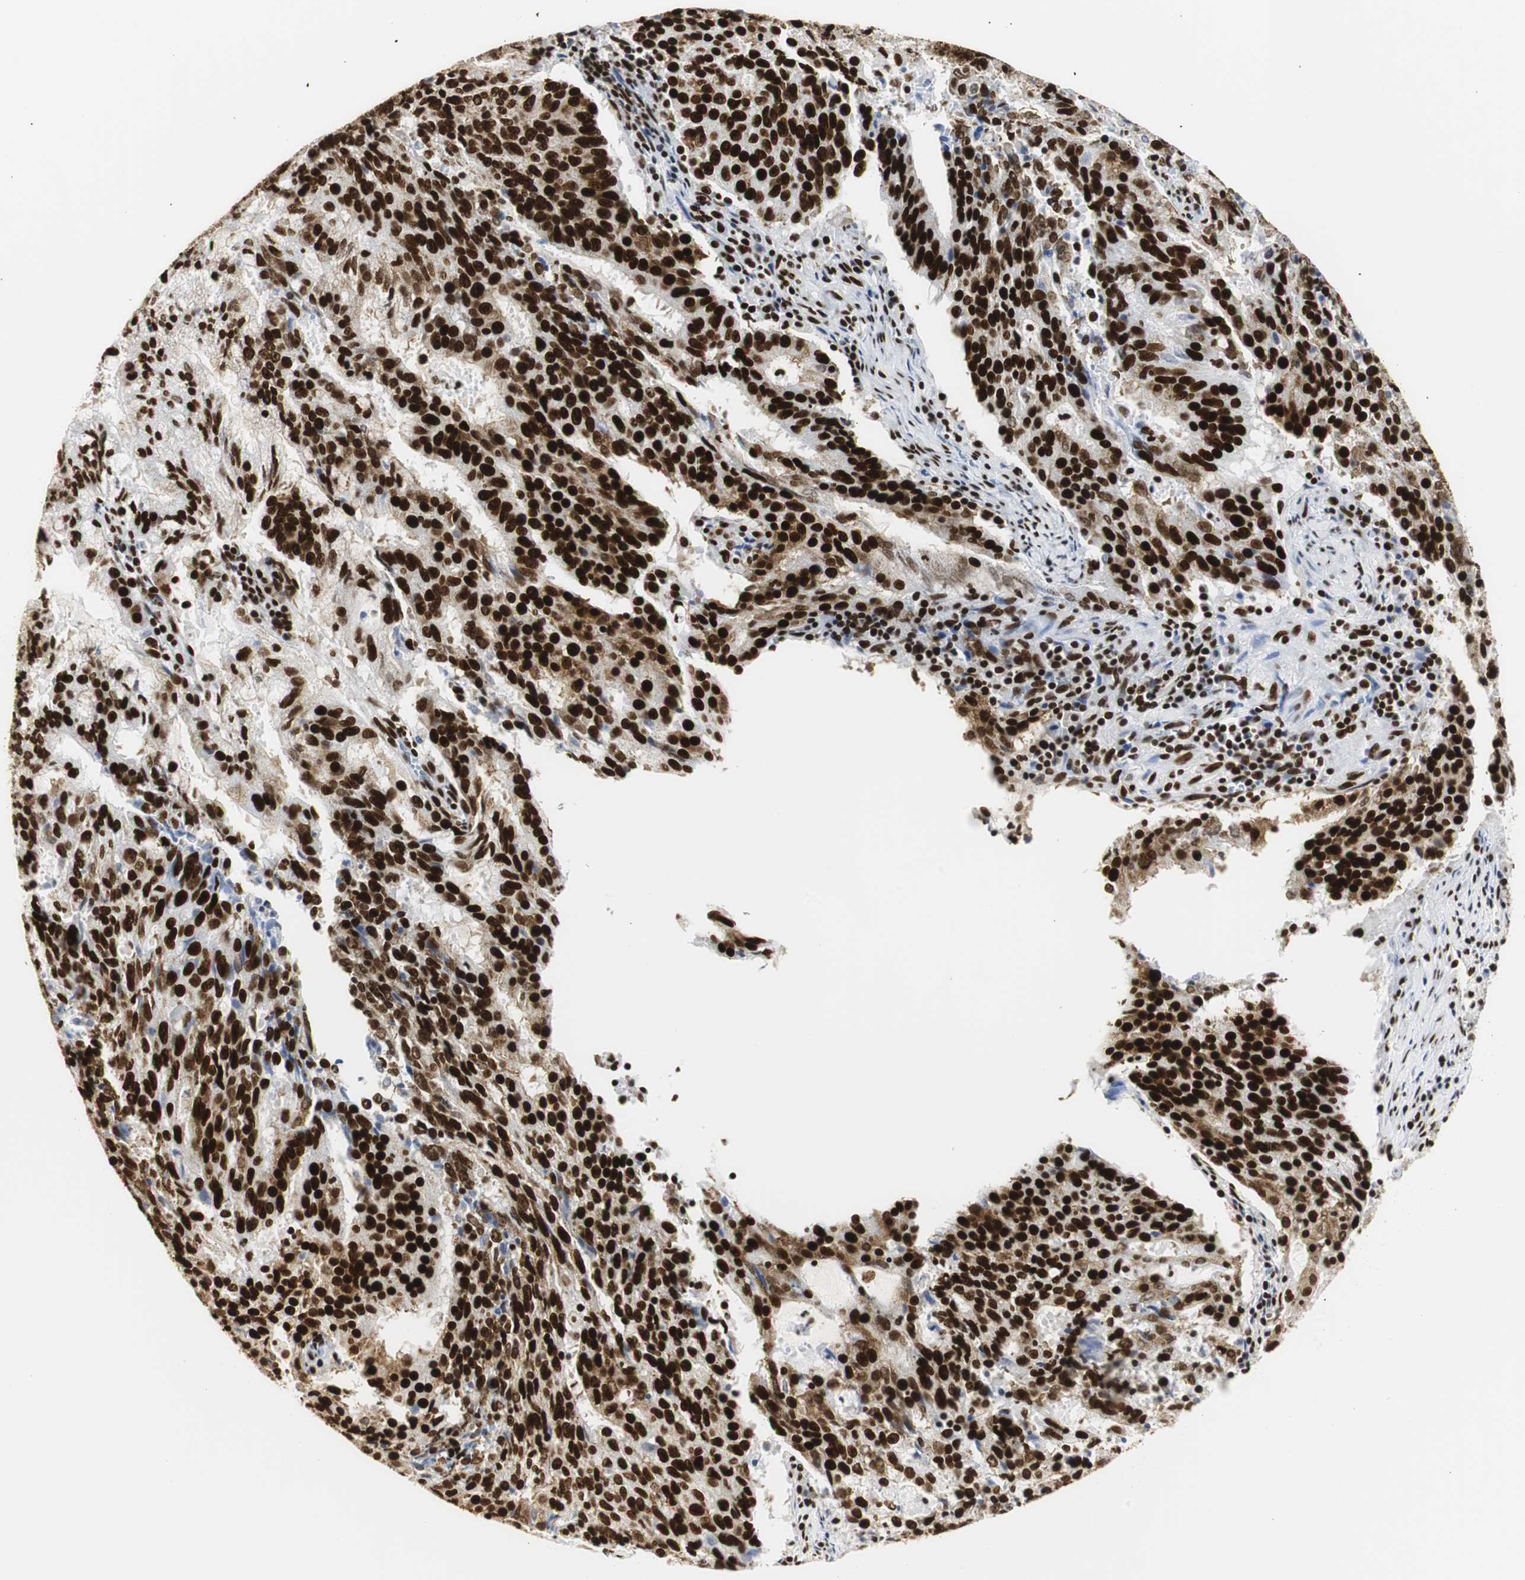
{"staining": {"intensity": "strong", "quantity": ">75%", "location": "nuclear"}, "tissue": "cervical cancer", "cell_type": "Tumor cells", "image_type": "cancer", "snomed": [{"axis": "morphology", "description": "Adenocarcinoma, NOS"}, {"axis": "topography", "description": "Cervix"}], "caption": "IHC (DAB (3,3'-diaminobenzidine)) staining of cervical cancer reveals strong nuclear protein expression in approximately >75% of tumor cells.", "gene": "HNRNPH2", "patient": {"sex": "female", "age": 44}}